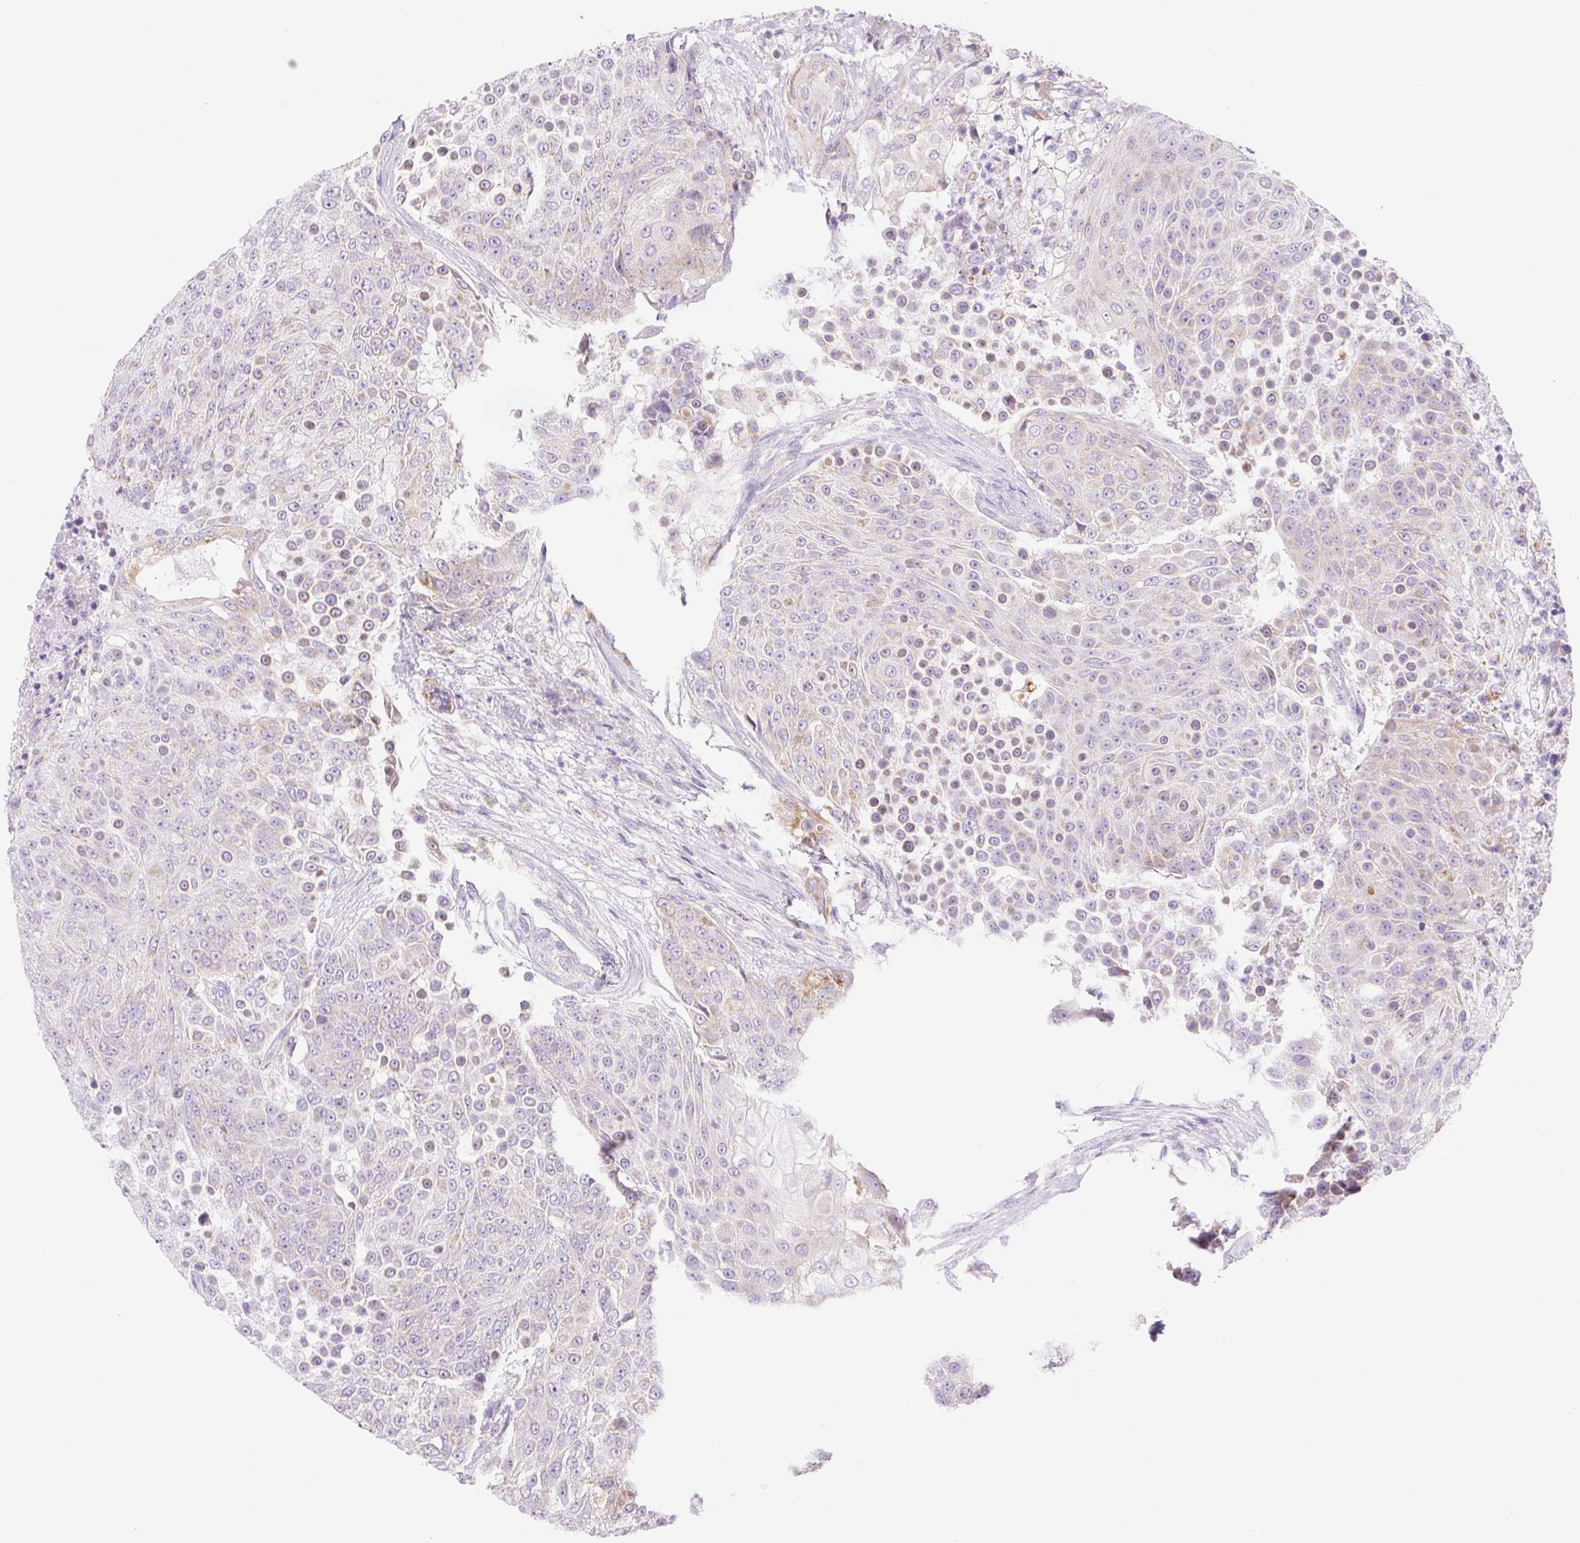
{"staining": {"intensity": "negative", "quantity": "none", "location": "none"}, "tissue": "urothelial cancer", "cell_type": "Tumor cells", "image_type": "cancer", "snomed": [{"axis": "morphology", "description": "Urothelial carcinoma, High grade"}, {"axis": "topography", "description": "Urinary bladder"}], "caption": "The histopathology image reveals no staining of tumor cells in urothelial cancer. The staining was performed using DAB to visualize the protein expression in brown, while the nuclei were stained in blue with hematoxylin (Magnification: 20x).", "gene": "FOCAD", "patient": {"sex": "female", "age": 63}}